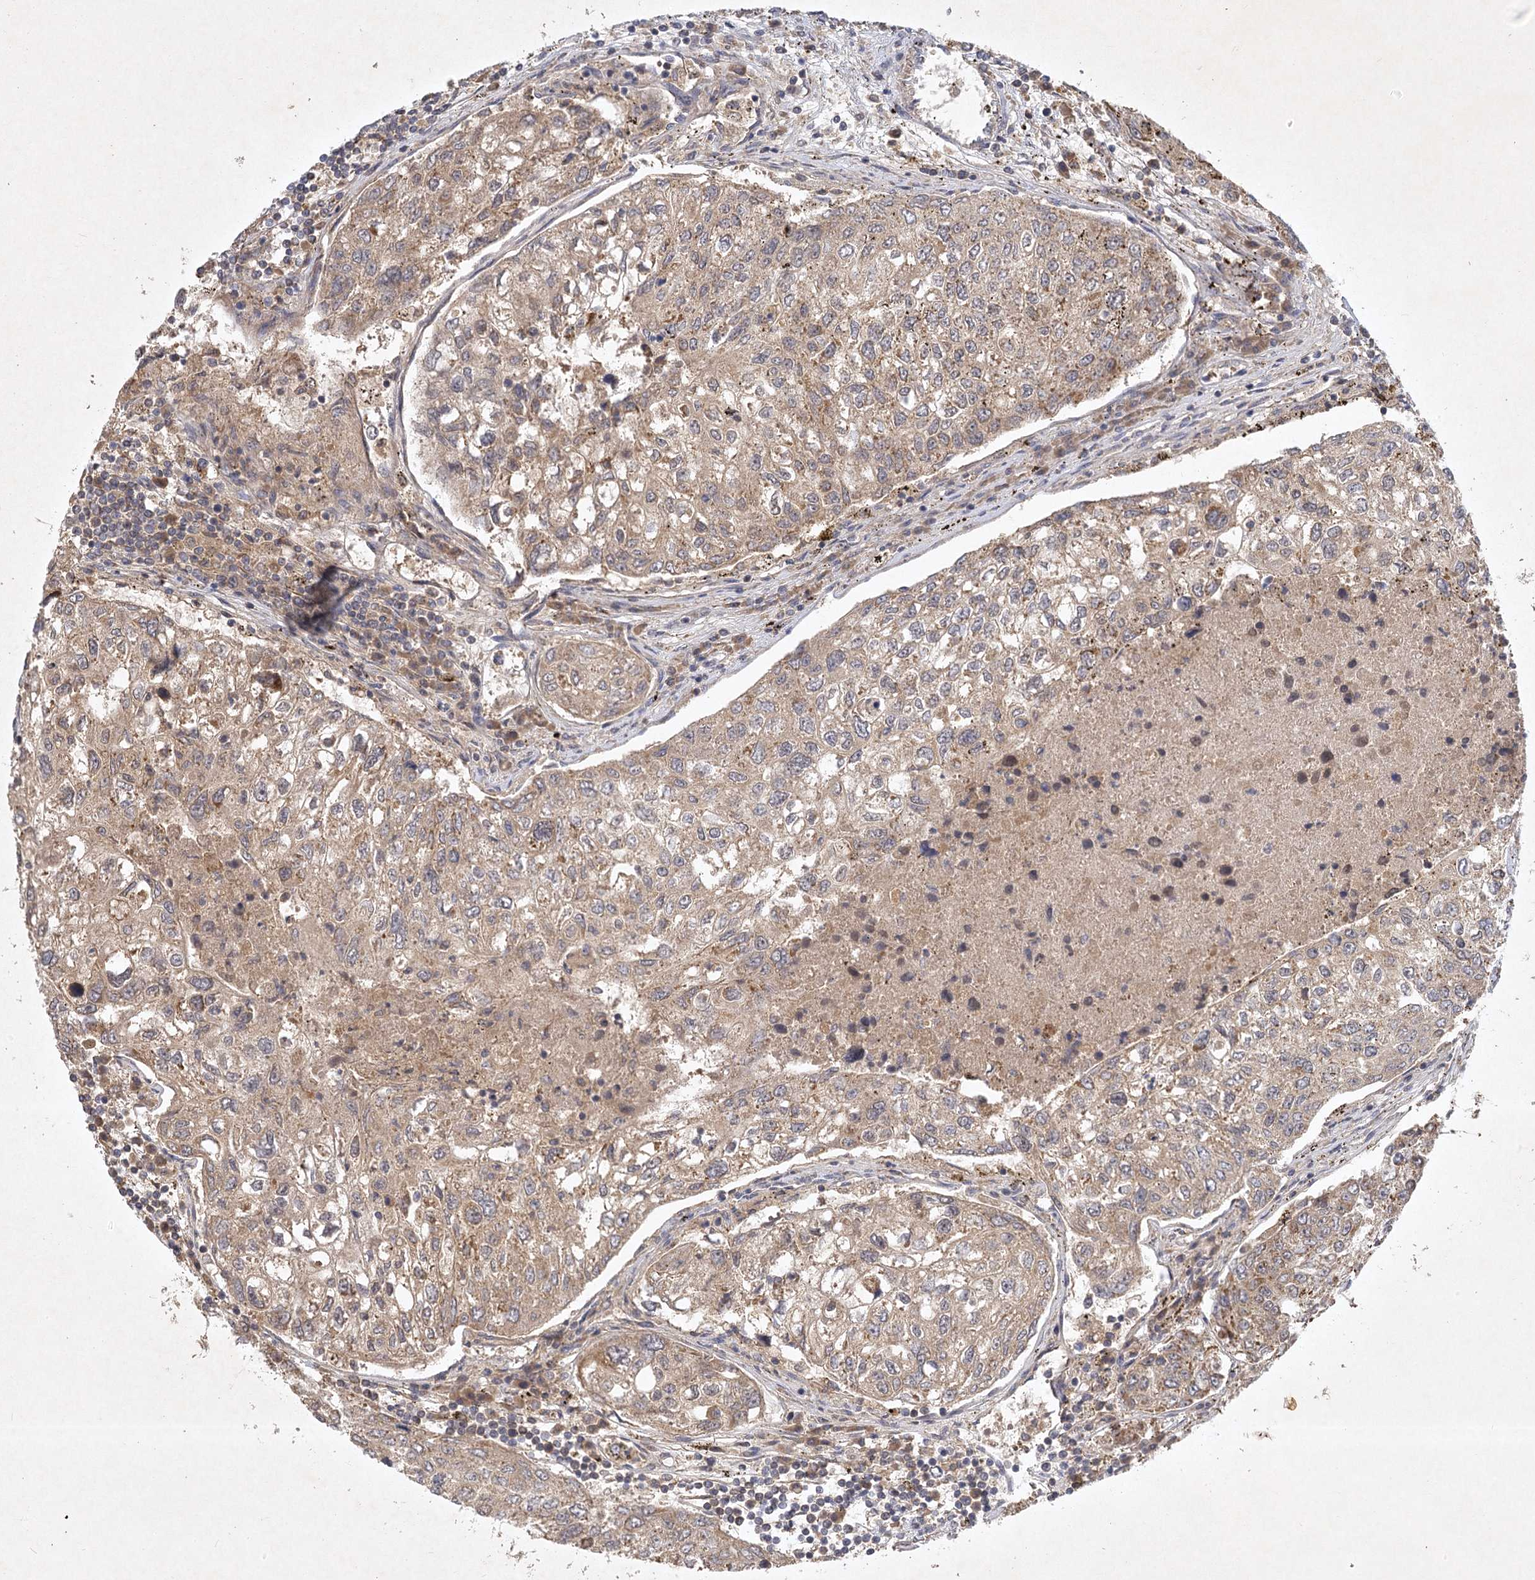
{"staining": {"intensity": "weak", "quantity": ">75%", "location": "cytoplasmic/membranous"}, "tissue": "urothelial cancer", "cell_type": "Tumor cells", "image_type": "cancer", "snomed": [{"axis": "morphology", "description": "Urothelial carcinoma, High grade"}, {"axis": "topography", "description": "Lymph node"}, {"axis": "topography", "description": "Urinary bladder"}], "caption": "Protein expression analysis of urothelial cancer displays weak cytoplasmic/membranous positivity in approximately >75% of tumor cells.", "gene": "PYROXD2", "patient": {"sex": "male", "age": 51}}